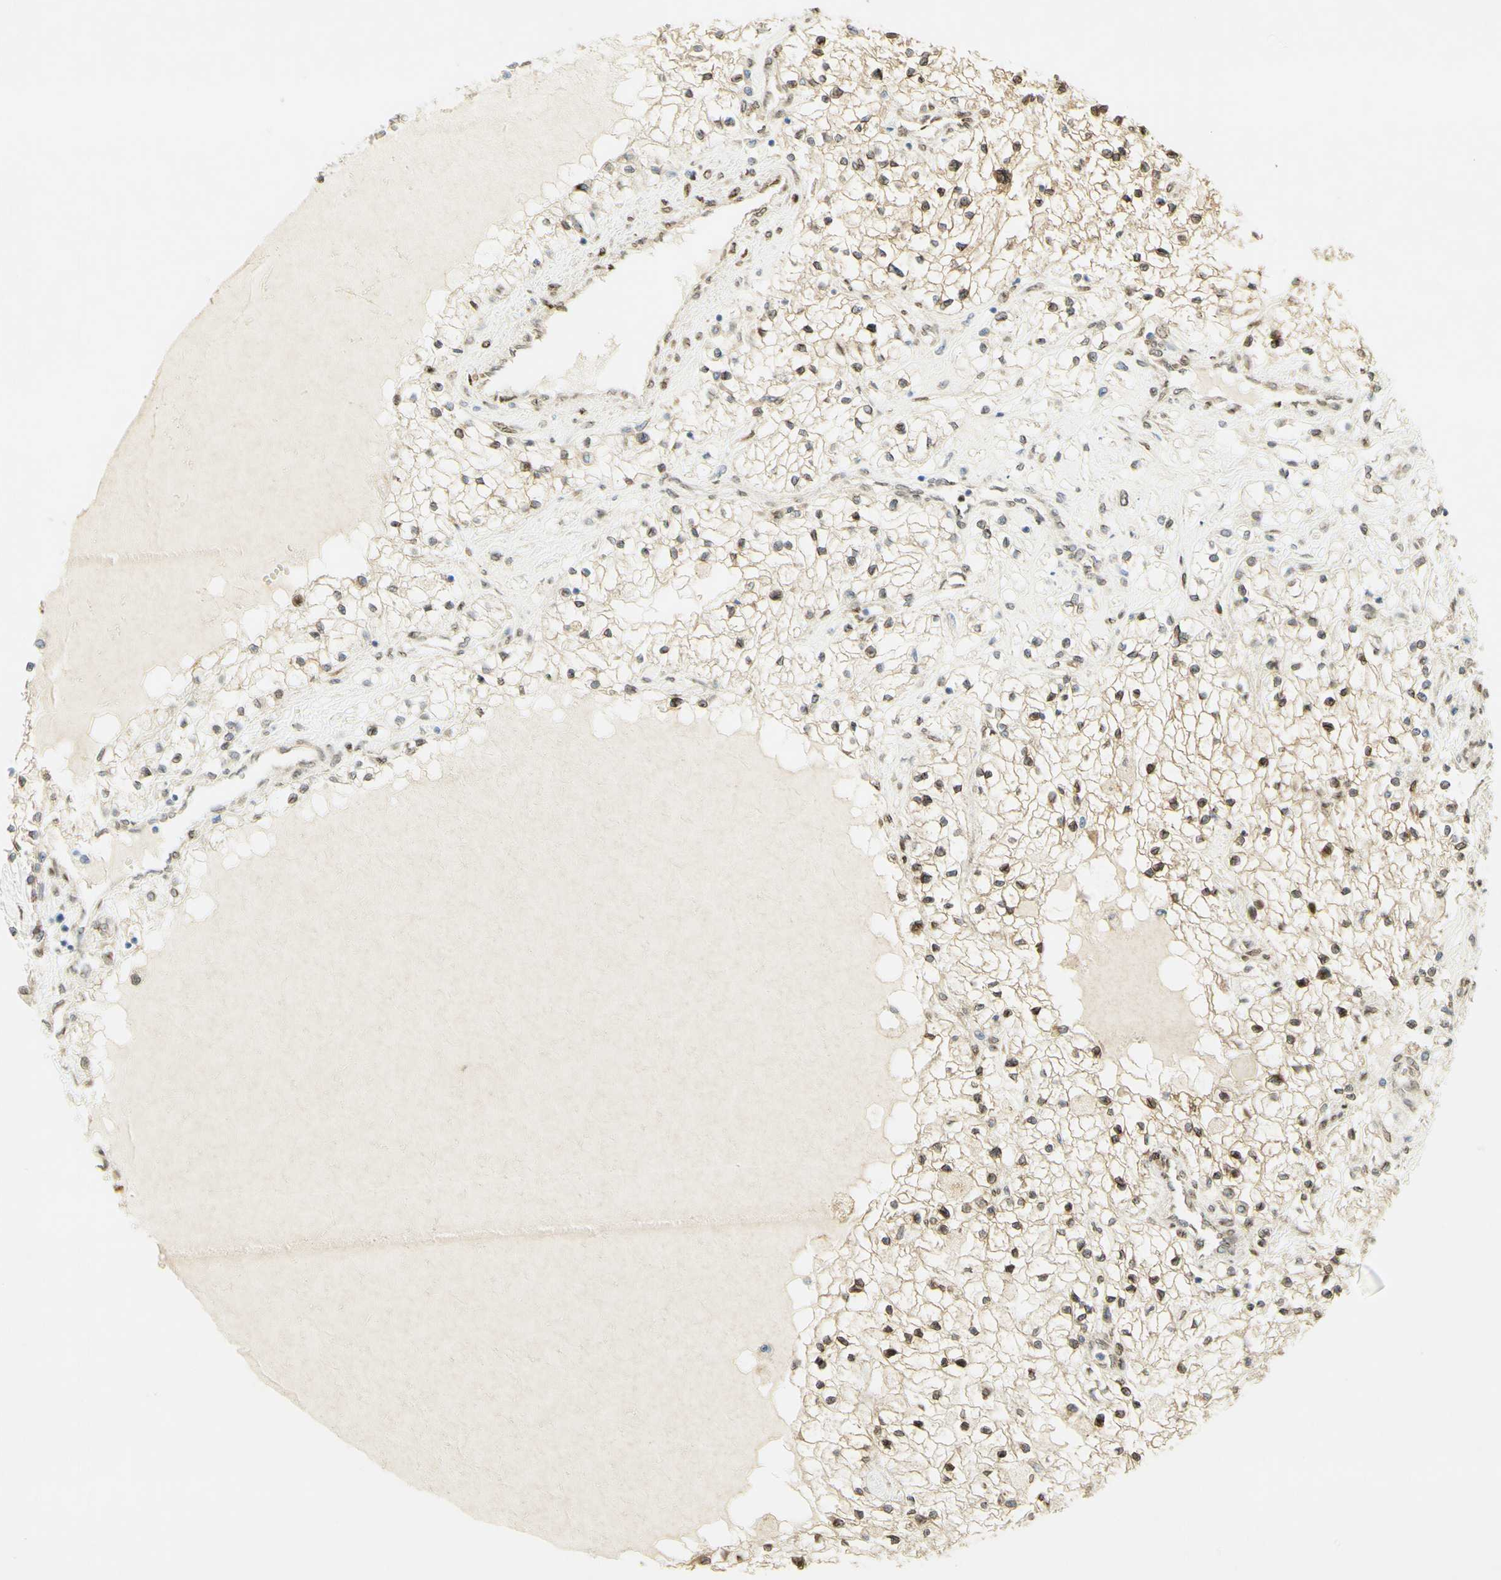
{"staining": {"intensity": "moderate", "quantity": "25%-75%", "location": "cytoplasmic/membranous,nuclear"}, "tissue": "renal cancer", "cell_type": "Tumor cells", "image_type": "cancer", "snomed": [{"axis": "morphology", "description": "Adenocarcinoma, NOS"}, {"axis": "topography", "description": "Kidney"}], "caption": "The micrograph exhibits immunohistochemical staining of renal cancer (adenocarcinoma). There is moderate cytoplasmic/membranous and nuclear staining is appreciated in about 25%-75% of tumor cells.", "gene": "E2F1", "patient": {"sex": "male", "age": 68}}